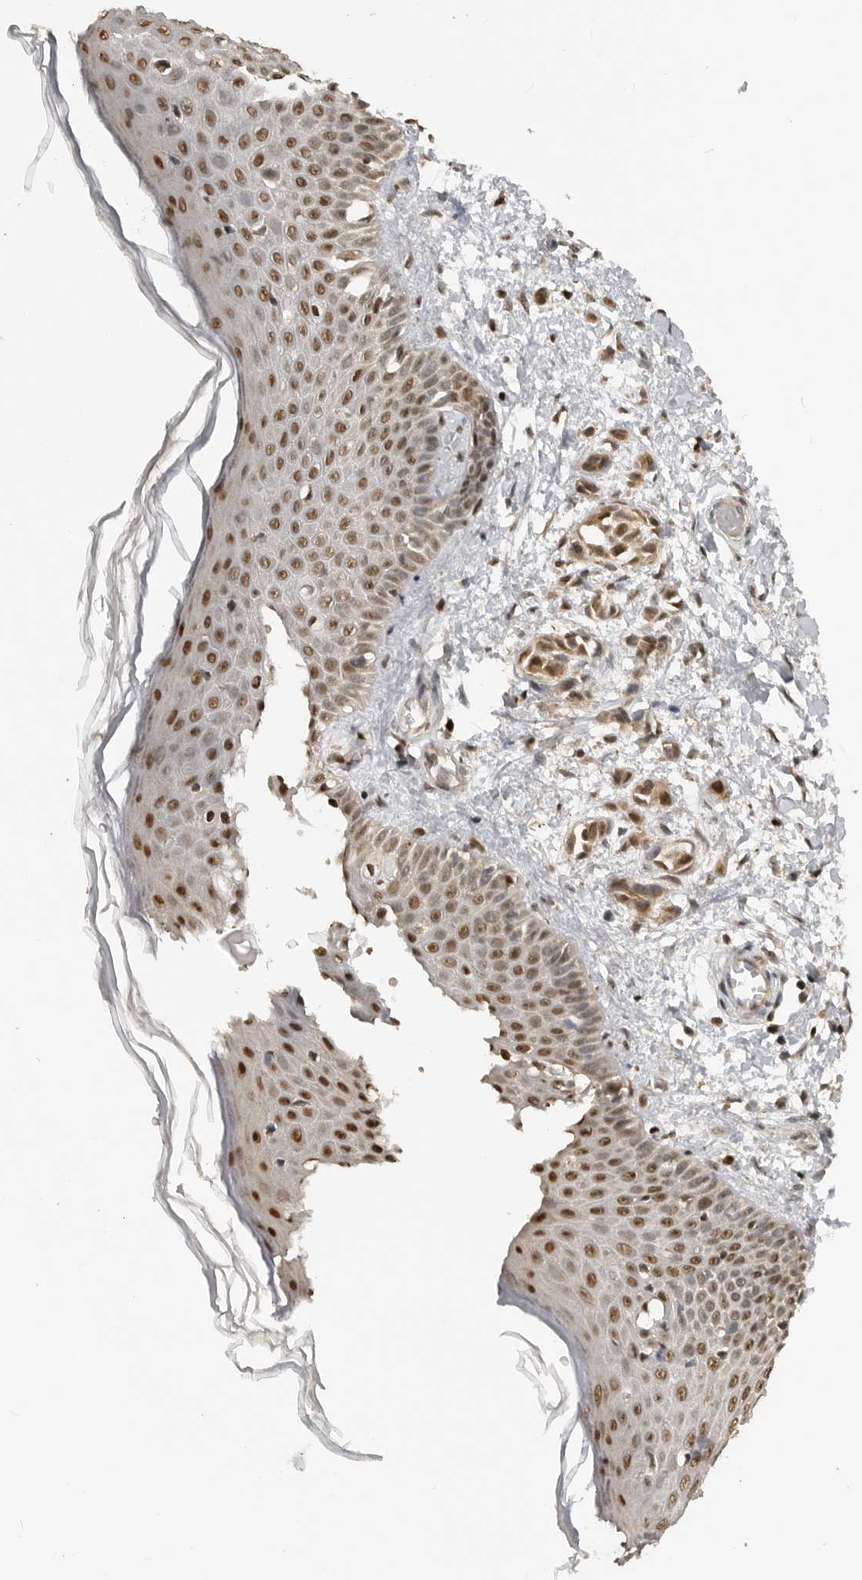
{"staining": {"intensity": "weak", "quantity": ">75%", "location": "cytoplasmic/membranous,nuclear"}, "tissue": "skin", "cell_type": "Fibroblasts", "image_type": "normal", "snomed": [{"axis": "morphology", "description": "Normal tissue, NOS"}, {"axis": "morphology", "description": "Inflammation, NOS"}, {"axis": "topography", "description": "Skin"}], "caption": "Protein staining exhibits weak cytoplasmic/membranous,nuclear positivity in about >75% of fibroblasts in benign skin. The staining was performed using DAB to visualize the protein expression in brown, while the nuclei were stained in blue with hematoxylin (Magnification: 20x).", "gene": "SMARCC1", "patient": {"sex": "female", "age": 44}}